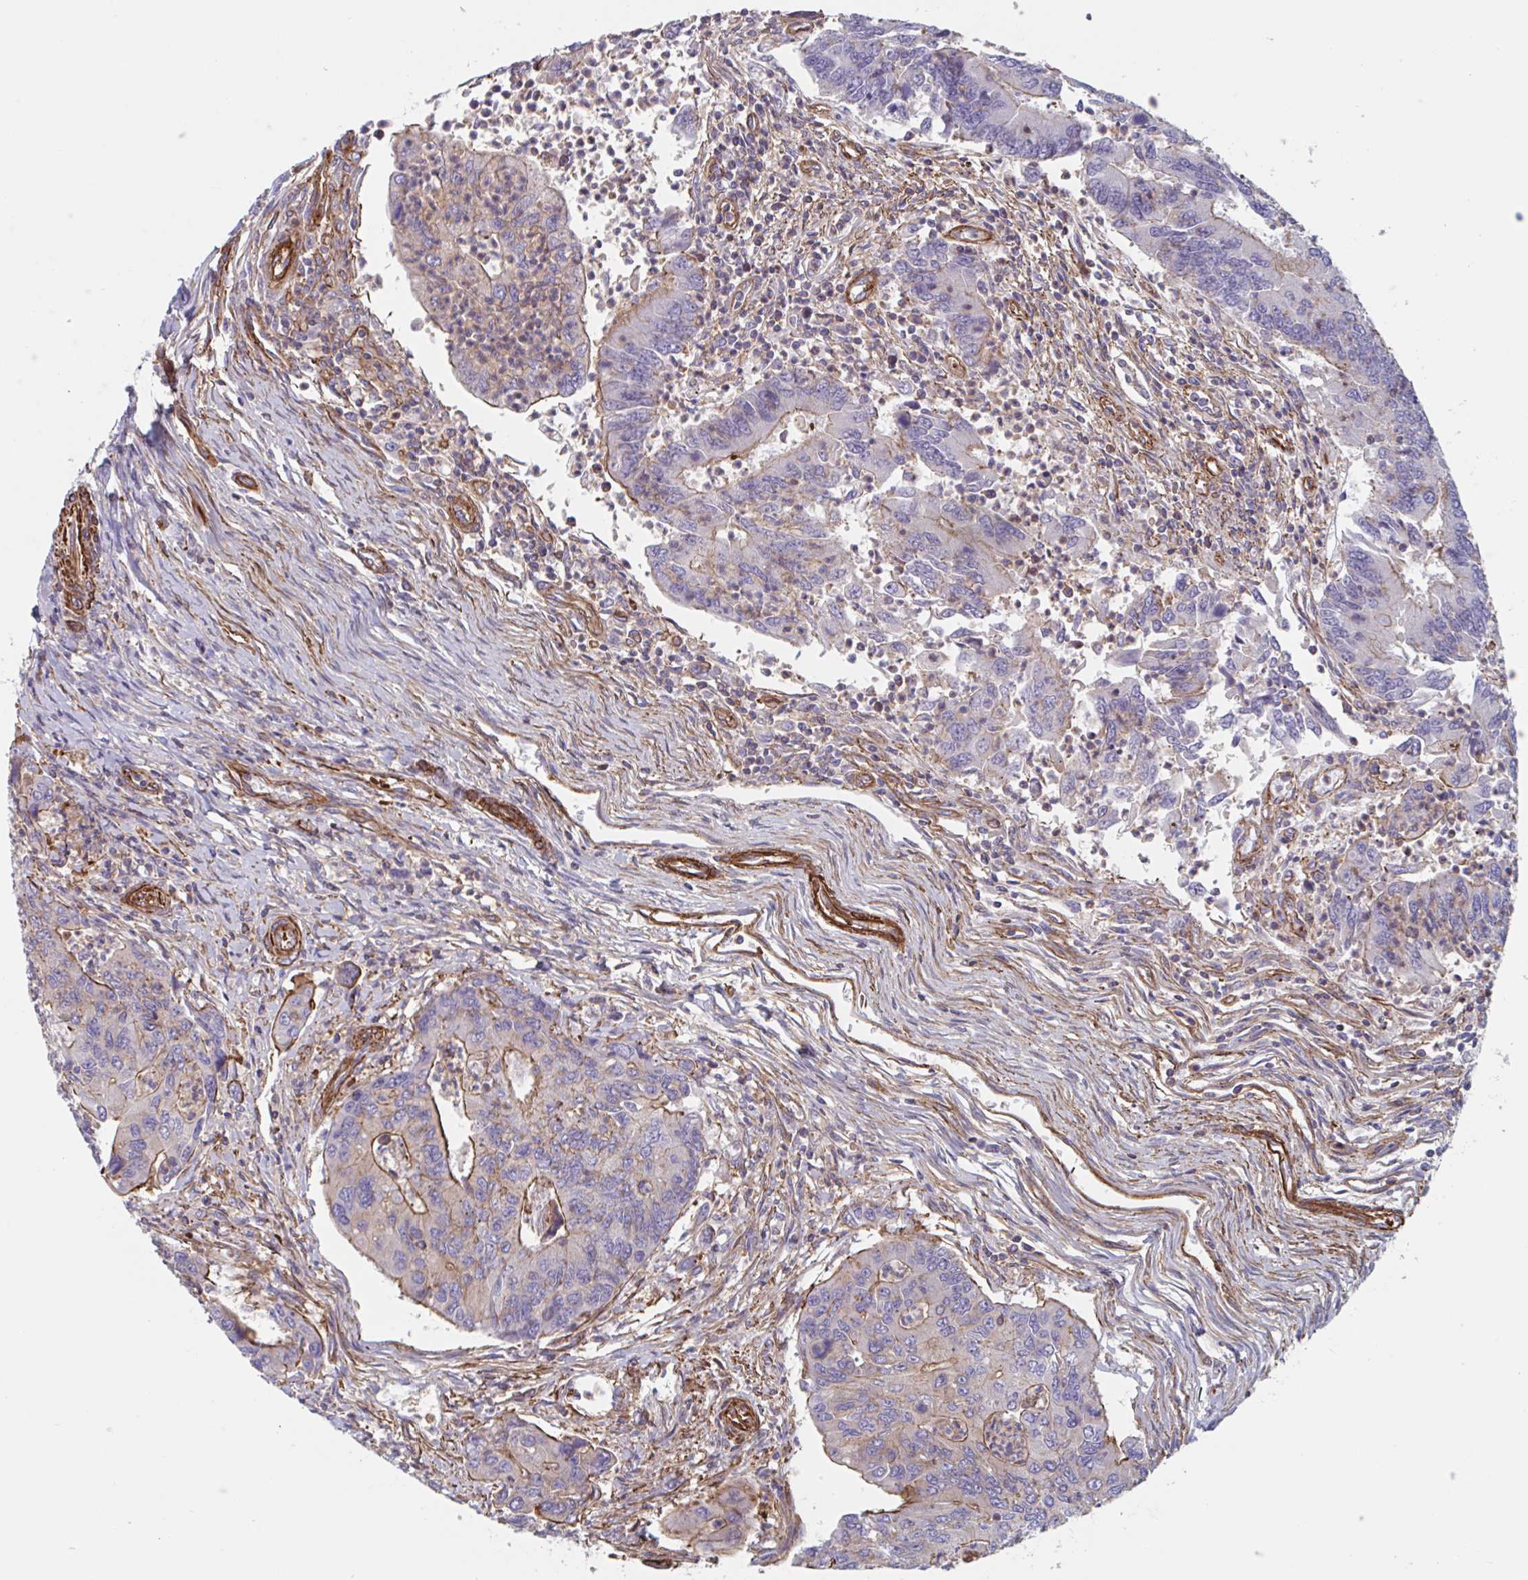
{"staining": {"intensity": "moderate", "quantity": "<25%", "location": "cytoplasmic/membranous"}, "tissue": "colorectal cancer", "cell_type": "Tumor cells", "image_type": "cancer", "snomed": [{"axis": "morphology", "description": "Adenocarcinoma, NOS"}, {"axis": "topography", "description": "Colon"}], "caption": "Brown immunohistochemical staining in colorectal cancer exhibits moderate cytoplasmic/membranous expression in about <25% of tumor cells. (brown staining indicates protein expression, while blue staining denotes nuclei).", "gene": "SHISA7", "patient": {"sex": "female", "age": 67}}